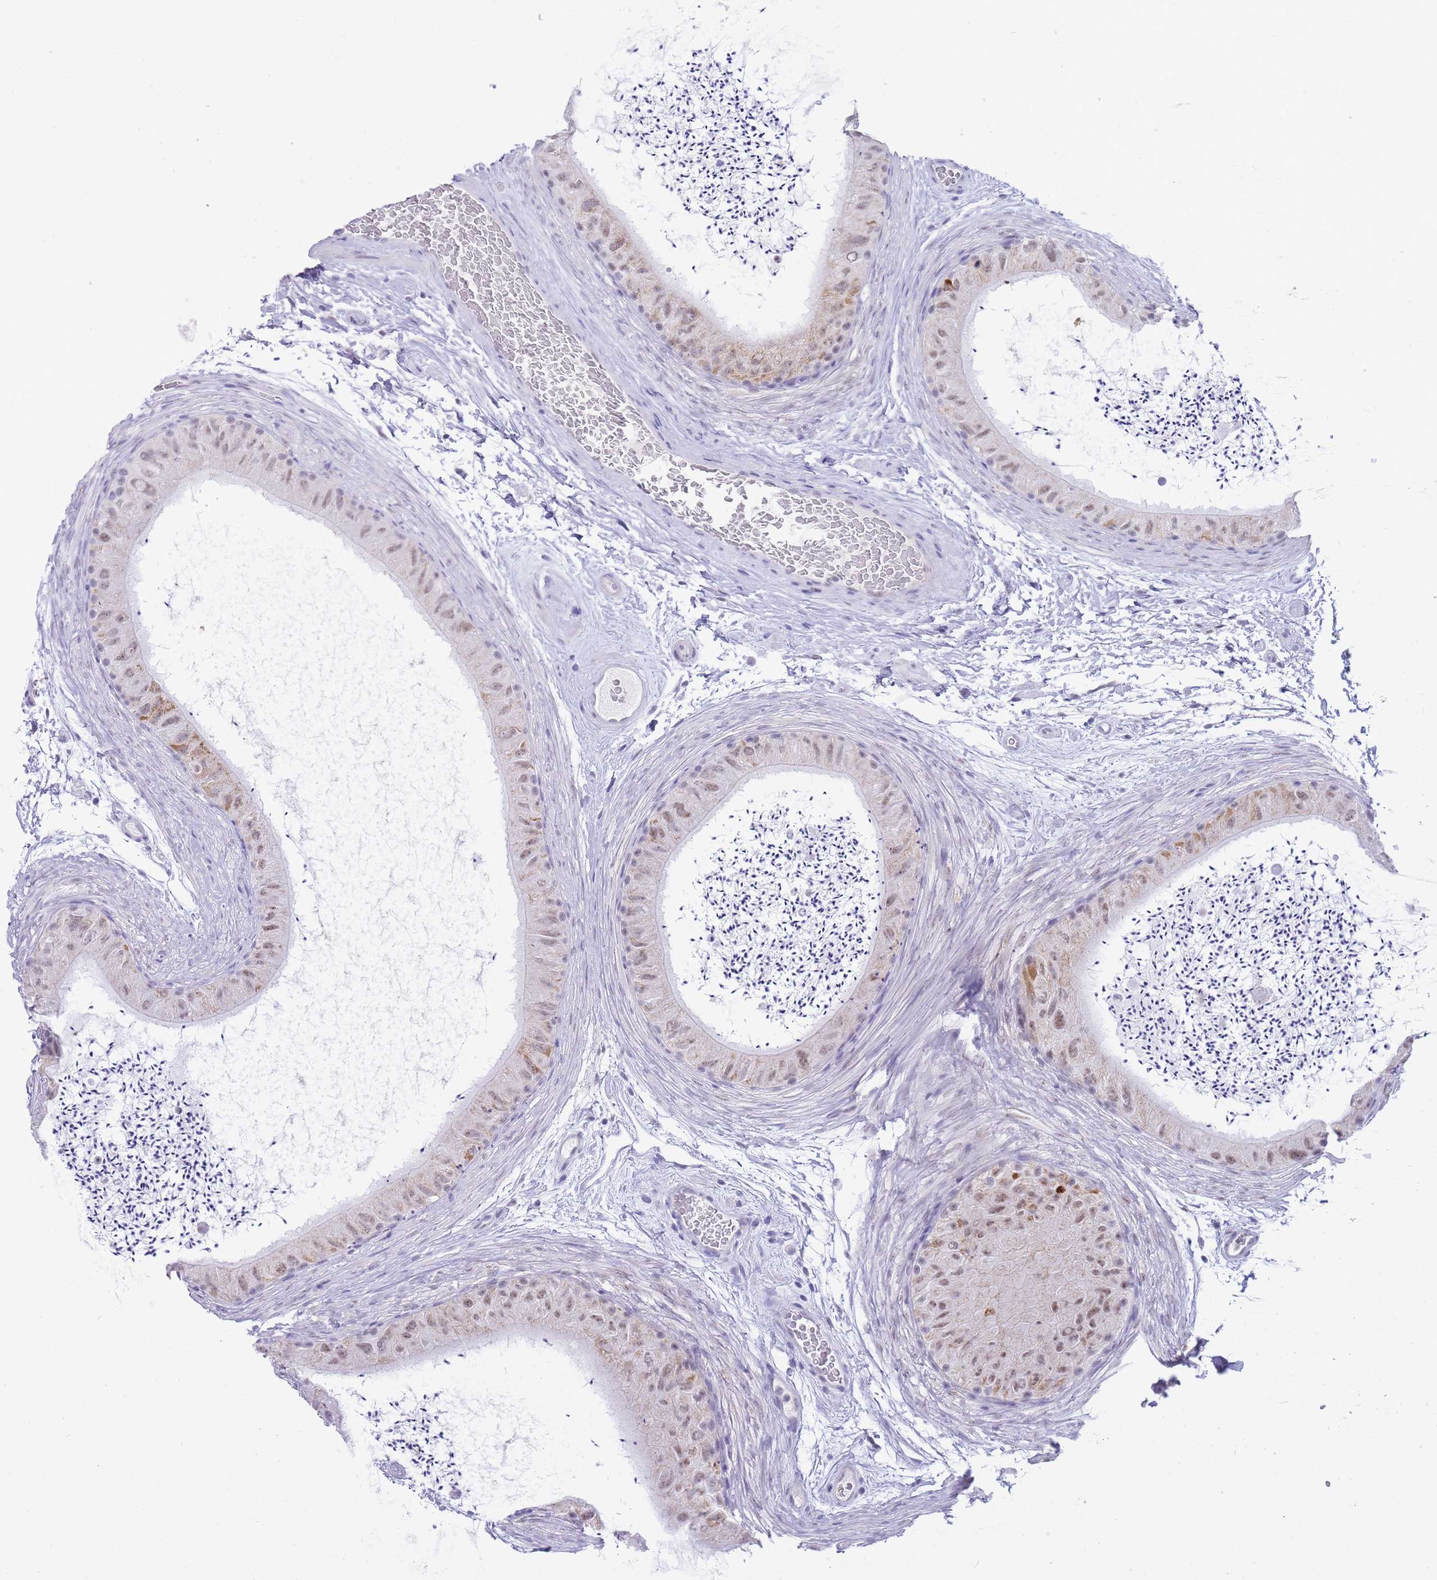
{"staining": {"intensity": "weak", "quantity": "25%-75%", "location": "nuclear"}, "tissue": "epididymis", "cell_type": "Glandular cells", "image_type": "normal", "snomed": [{"axis": "morphology", "description": "Normal tissue, NOS"}, {"axis": "topography", "description": "Epididymis"}], "caption": "Immunohistochemistry photomicrograph of benign epididymis: epididymis stained using immunohistochemistry (IHC) shows low levels of weak protein expression localized specifically in the nuclear of glandular cells, appearing as a nuclear brown color.", "gene": "CYP2B6", "patient": {"sex": "male", "age": 50}}